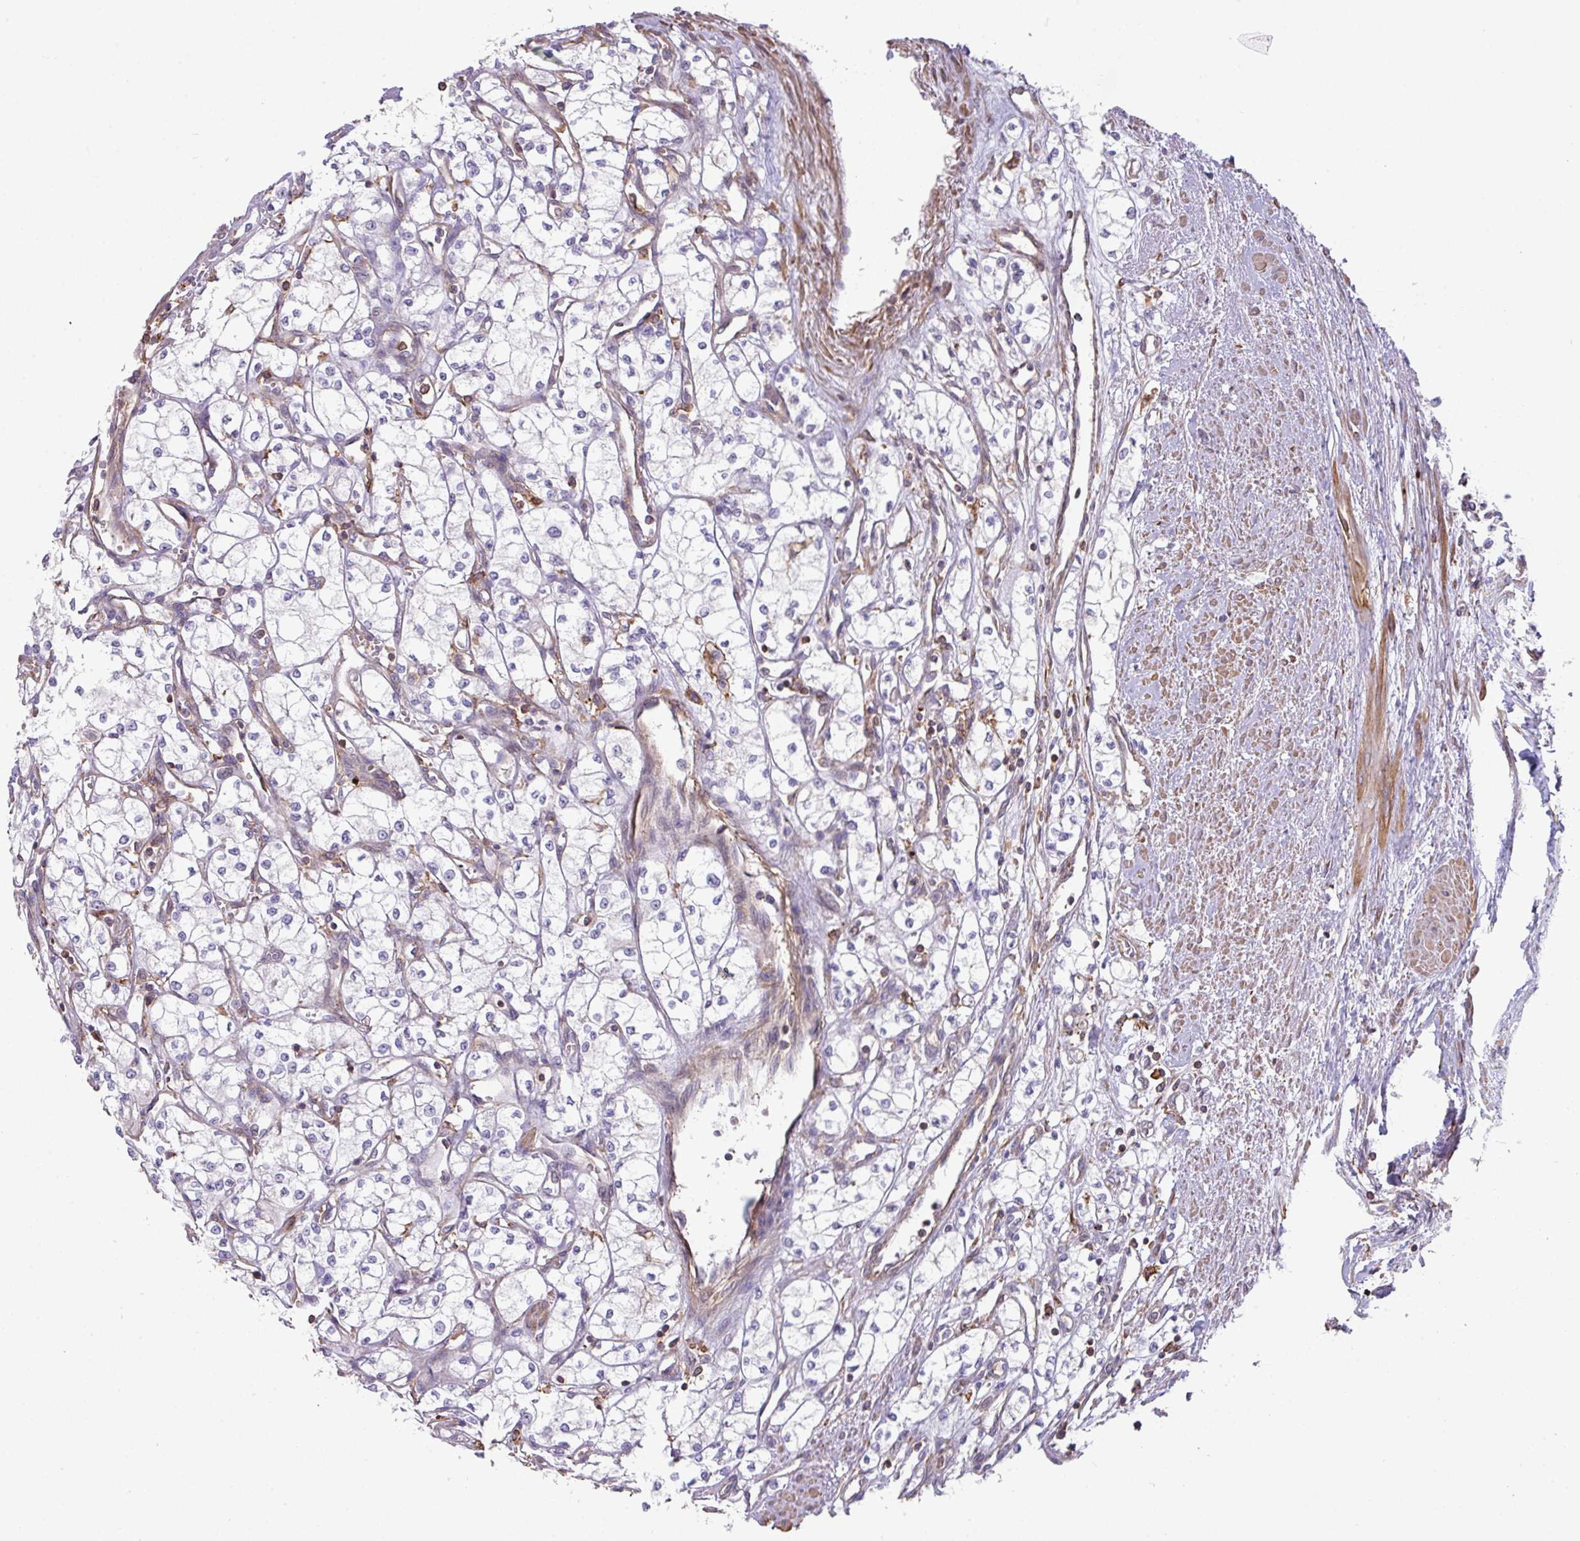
{"staining": {"intensity": "negative", "quantity": "none", "location": "none"}, "tissue": "renal cancer", "cell_type": "Tumor cells", "image_type": "cancer", "snomed": [{"axis": "morphology", "description": "Adenocarcinoma, NOS"}, {"axis": "topography", "description": "Kidney"}], "caption": "Renal adenocarcinoma was stained to show a protein in brown. There is no significant positivity in tumor cells. (DAB IHC, high magnification).", "gene": "LRRC41", "patient": {"sex": "male", "age": 59}}